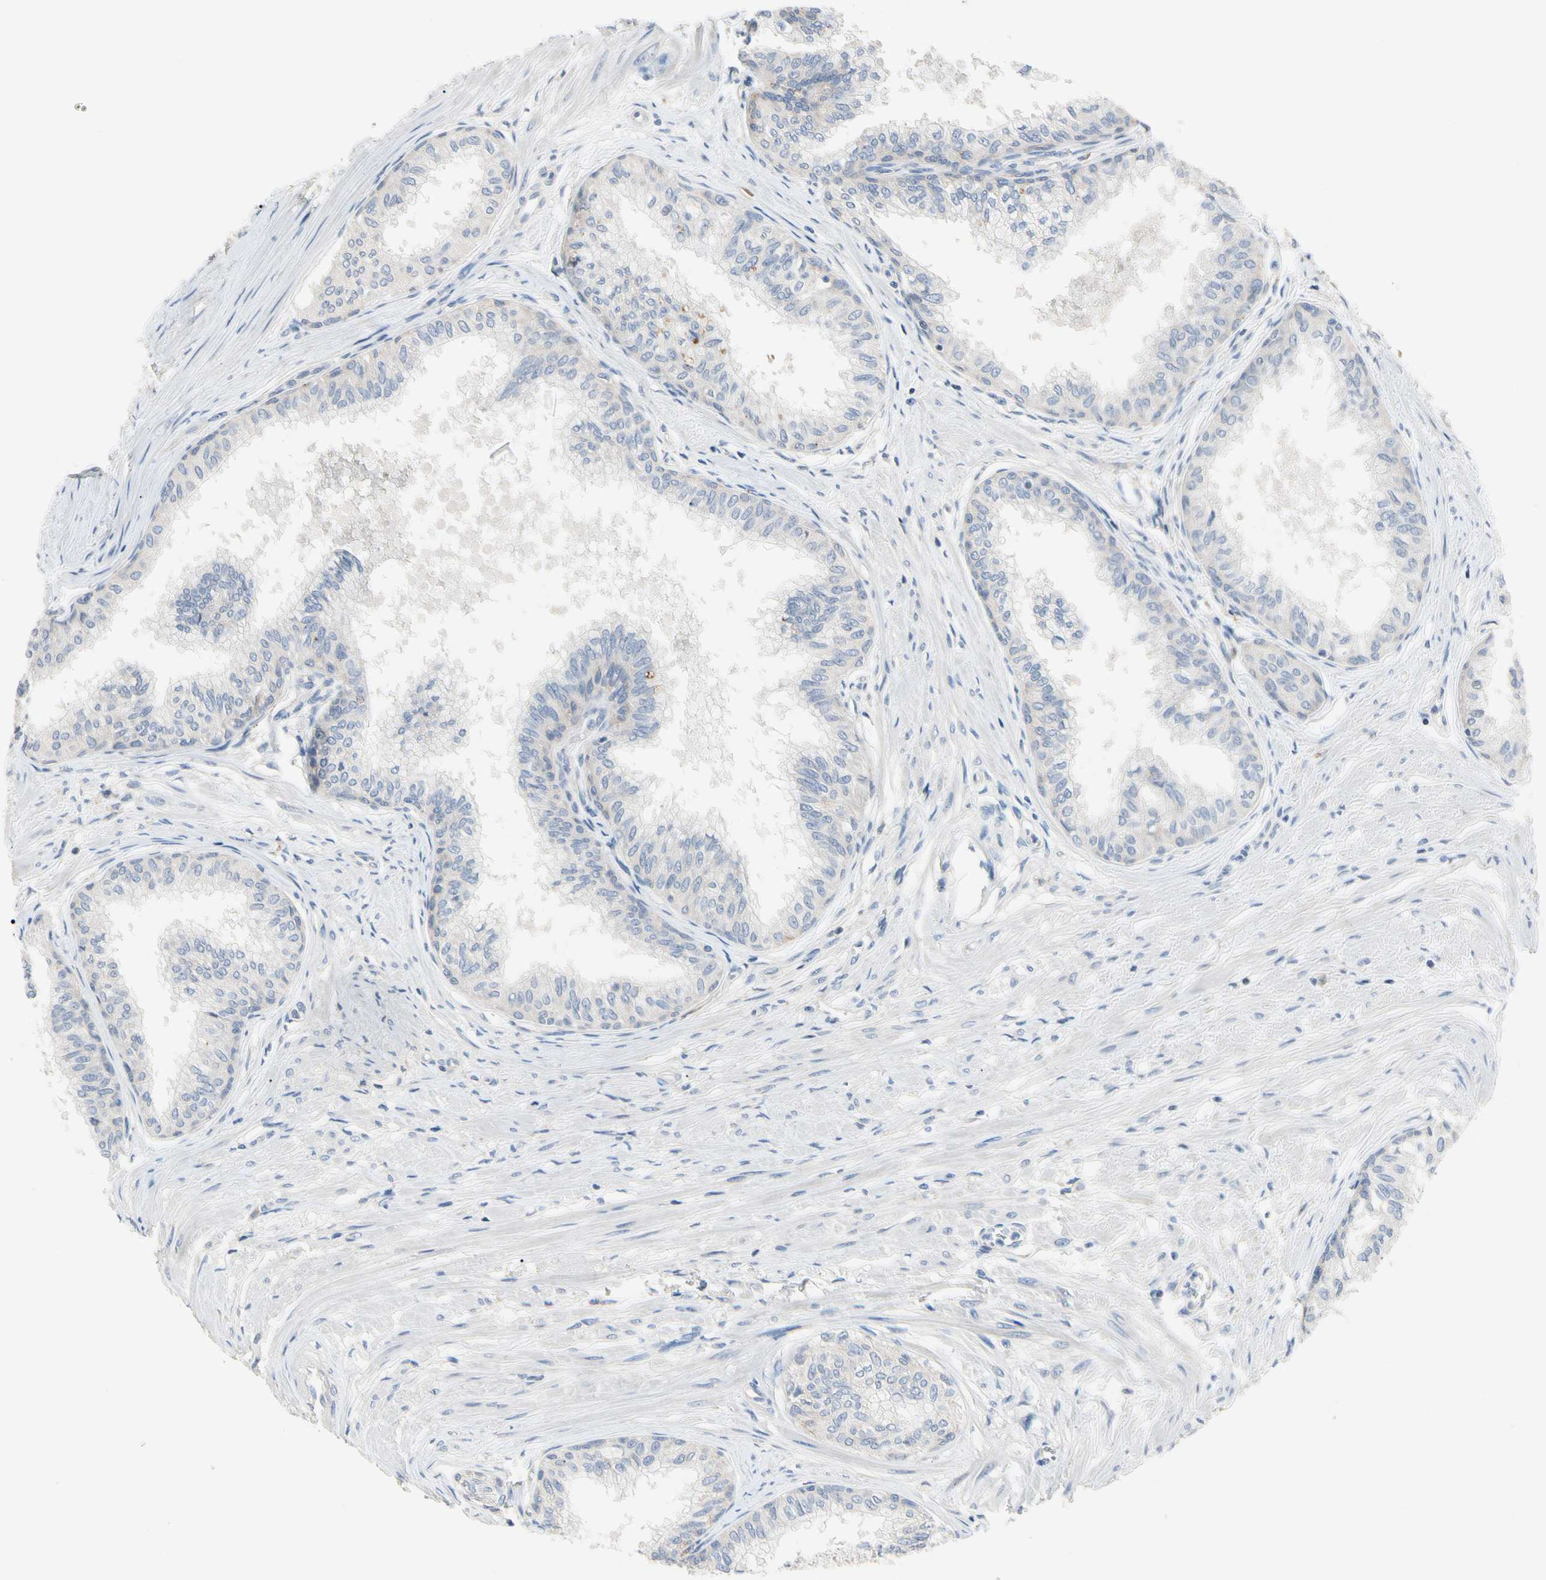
{"staining": {"intensity": "negative", "quantity": "none", "location": "none"}, "tissue": "prostate", "cell_type": "Glandular cells", "image_type": "normal", "snomed": [{"axis": "morphology", "description": "Normal tissue, NOS"}, {"axis": "topography", "description": "Prostate"}, {"axis": "topography", "description": "Seminal veicle"}], "caption": "IHC of unremarkable human prostate displays no positivity in glandular cells. The staining is performed using DAB brown chromogen with nuclei counter-stained in using hematoxylin.", "gene": "GAS6", "patient": {"sex": "male", "age": 60}}